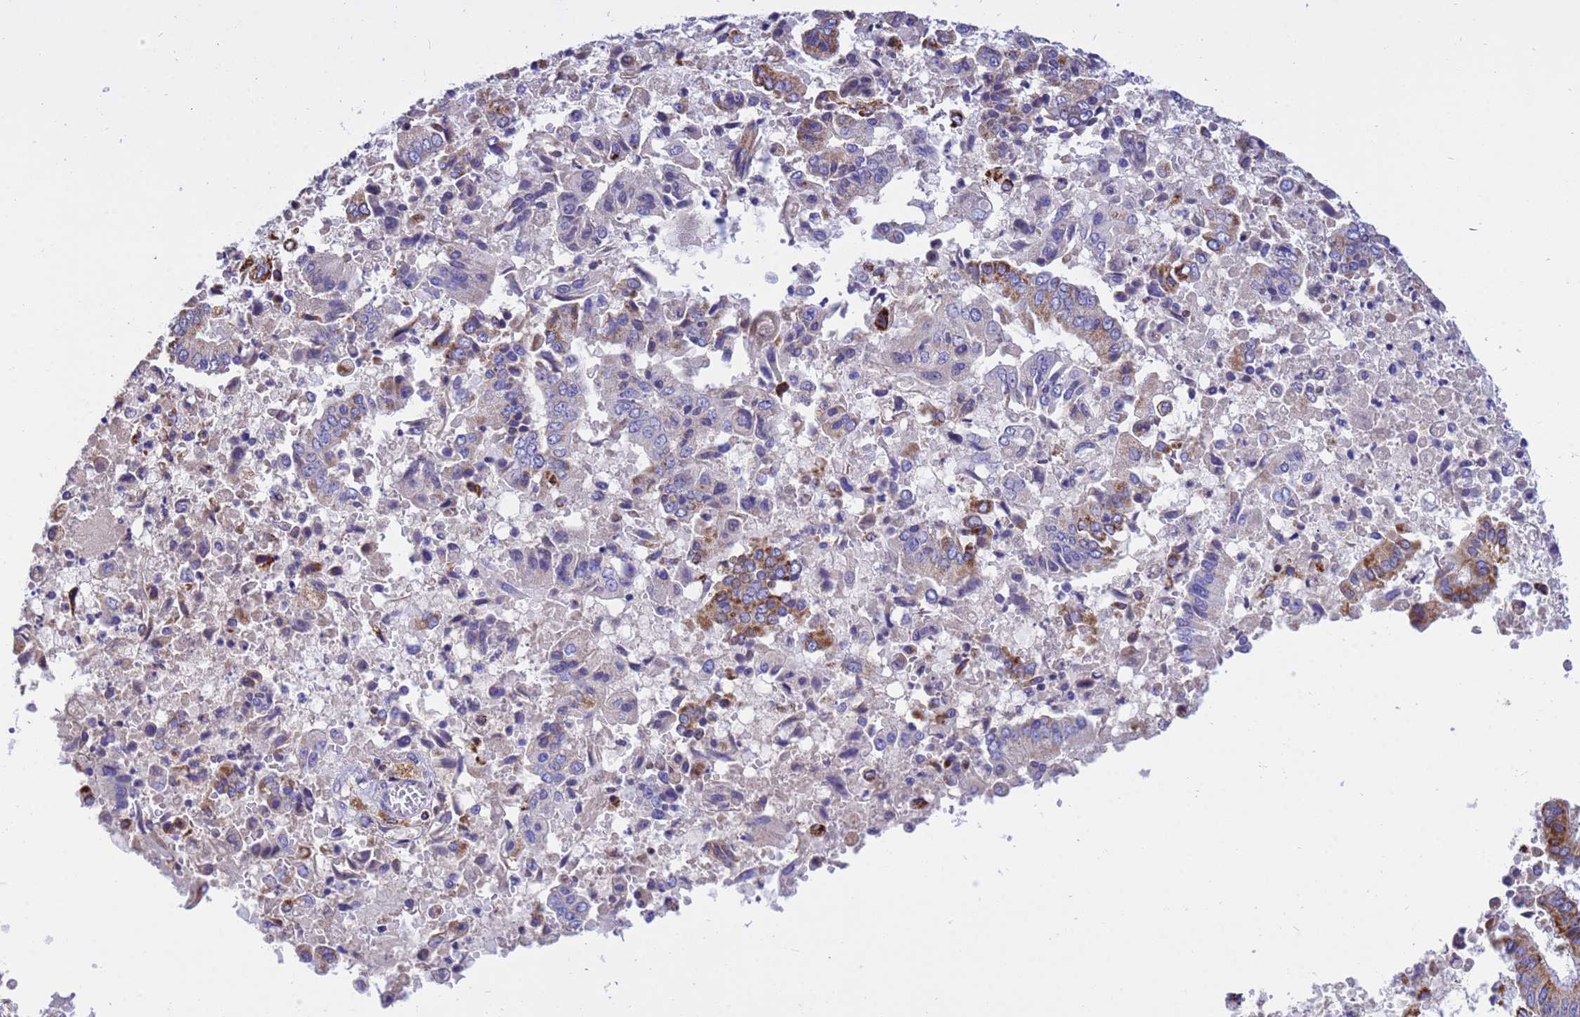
{"staining": {"intensity": "strong", "quantity": "<25%", "location": "cytoplasmic/membranous"}, "tissue": "pancreatic cancer", "cell_type": "Tumor cells", "image_type": "cancer", "snomed": [{"axis": "morphology", "description": "Adenocarcinoma, NOS"}, {"axis": "topography", "description": "Pancreas"}], "caption": "Adenocarcinoma (pancreatic) was stained to show a protein in brown. There is medium levels of strong cytoplasmic/membranous expression in approximately <25% of tumor cells. Nuclei are stained in blue.", "gene": "TUBGCP3", "patient": {"sex": "female", "age": 77}}